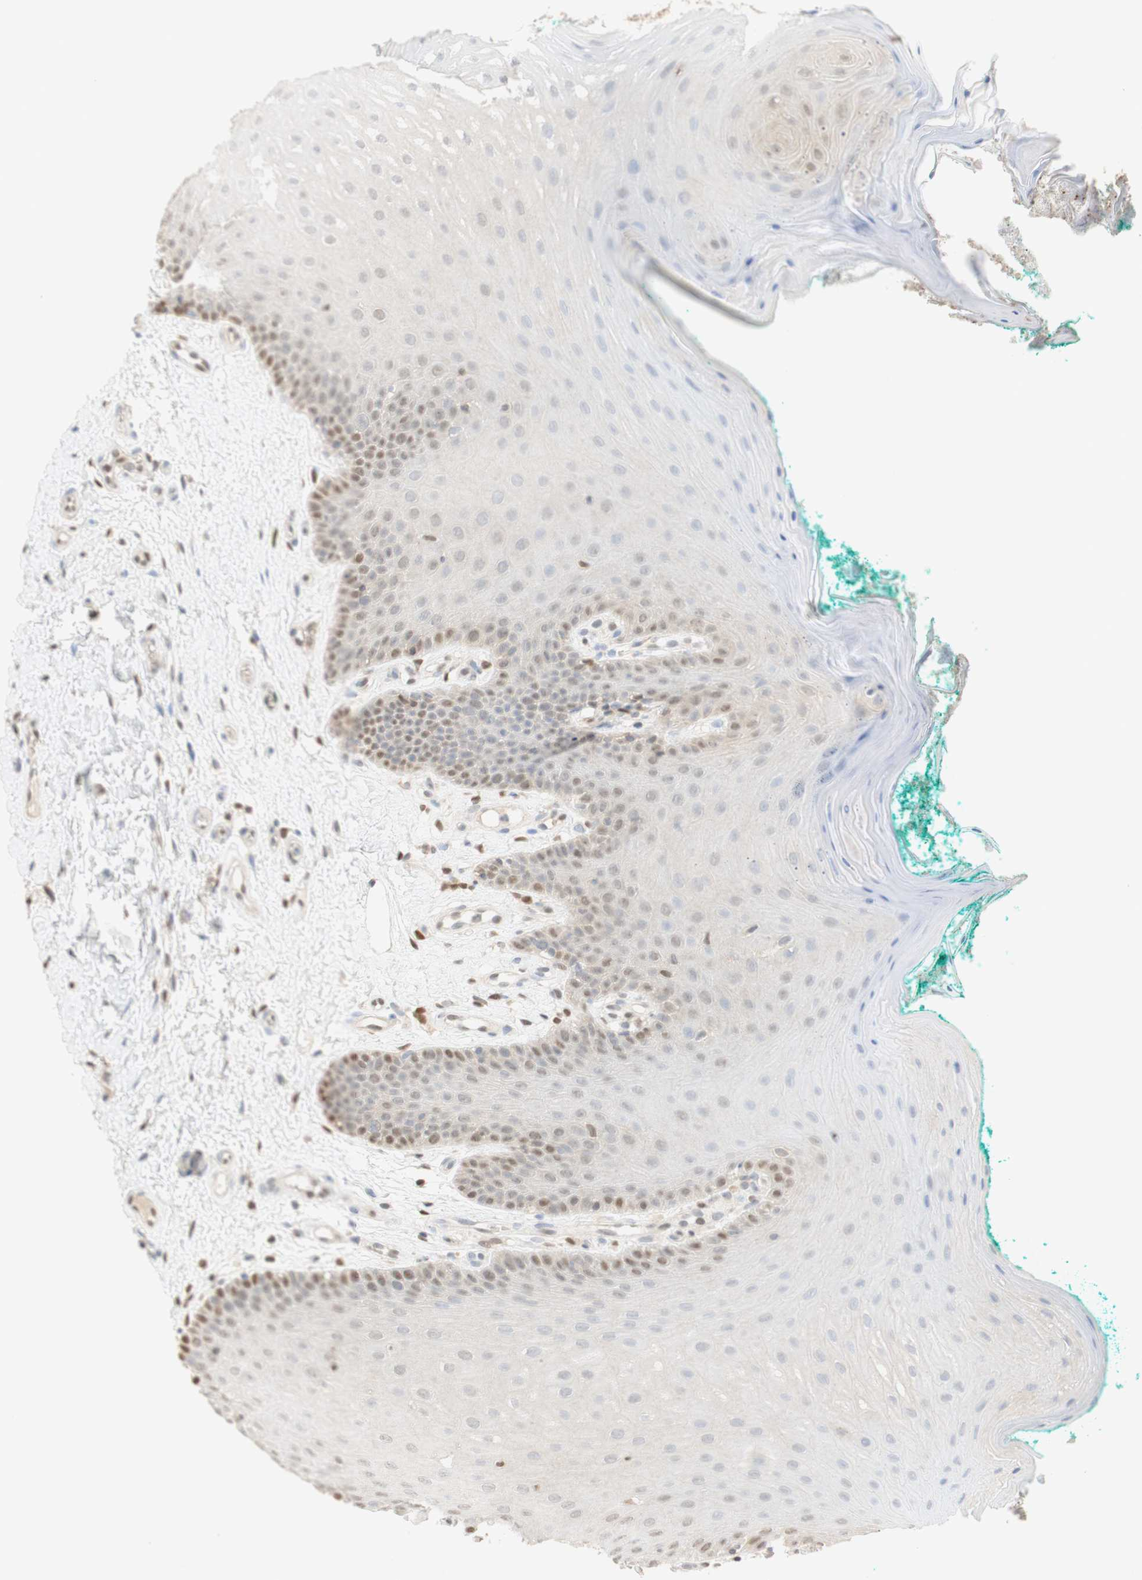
{"staining": {"intensity": "moderate", "quantity": "<25%", "location": "nuclear"}, "tissue": "oral mucosa", "cell_type": "Squamous epithelial cells", "image_type": "normal", "snomed": [{"axis": "morphology", "description": "Normal tissue, NOS"}, {"axis": "topography", "description": "Skeletal muscle"}, {"axis": "topography", "description": "Oral tissue"}], "caption": "The image displays staining of benign oral mucosa, revealing moderate nuclear protein staining (brown color) within squamous epithelial cells. The staining is performed using DAB brown chromogen to label protein expression. The nuclei are counter-stained blue using hematoxylin.", "gene": "NAP1L4", "patient": {"sex": "male", "age": 58}}